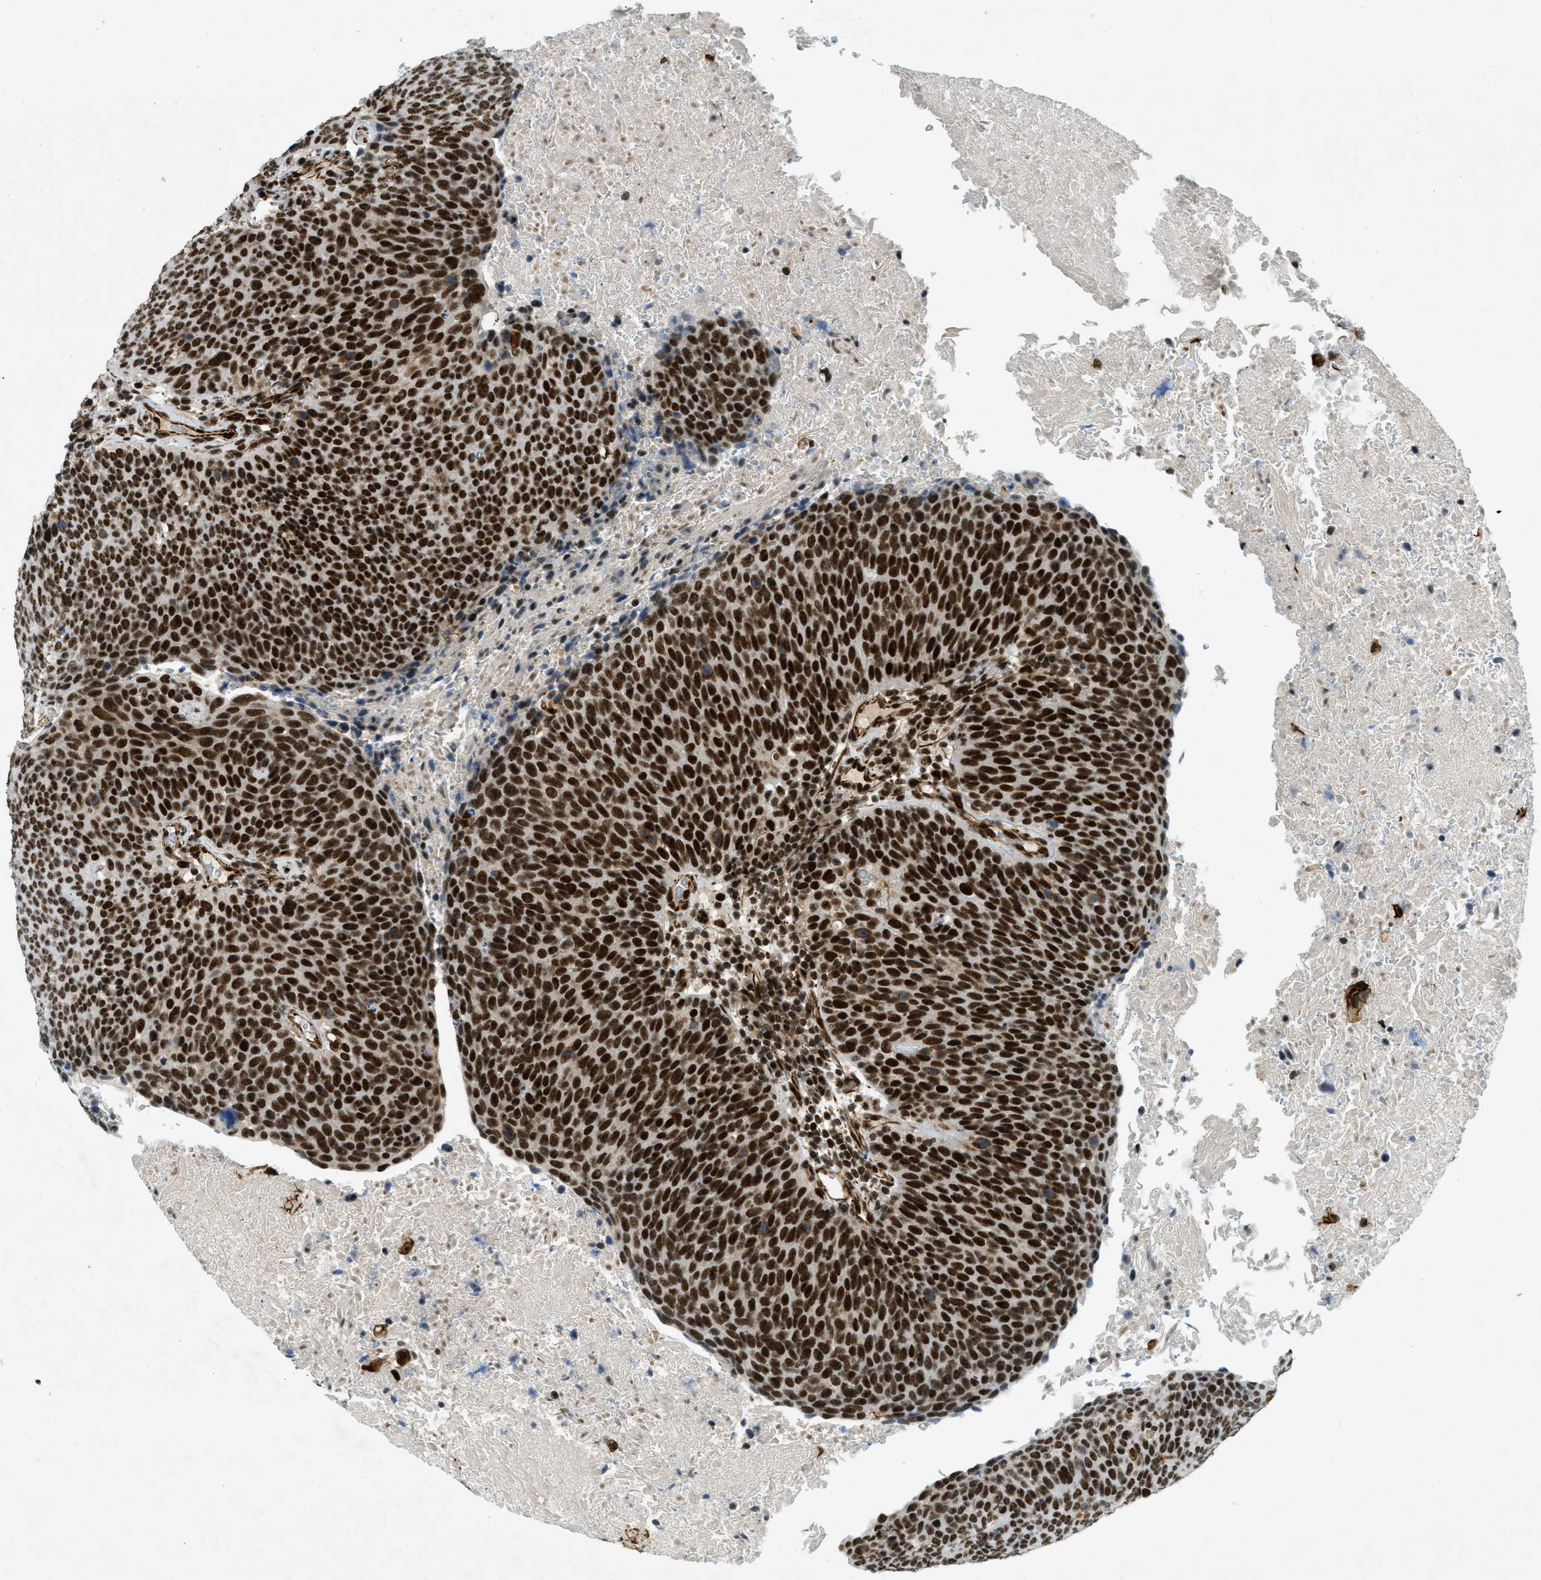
{"staining": {"intensity": "strong", "quantity": ">75%", "location": "nuclear"}, "tissue": "head and neck cancer", "cell_type": "Tumor cells", "image_type": "cancer", "snomed": [{"axis": "morphology", "description": "Squamous cell carcinoma, NOS"}, {"axis": "morphology", "description": "Squamous cell carcinoma, metastatic, NOS"}, {"axis": "topography", "description": "Lymph node"}, {"axis": "topography", "description": "Head-Neck"}], "caption": "Head and neck cancer (metastatic squamous cell carcinoma) stained with a brown dye demonstrates strong nuclear positive positivity in about >75% of tumor cells.", "gene": "ZFR", "patient": {"sex": "male", "age": 62}}